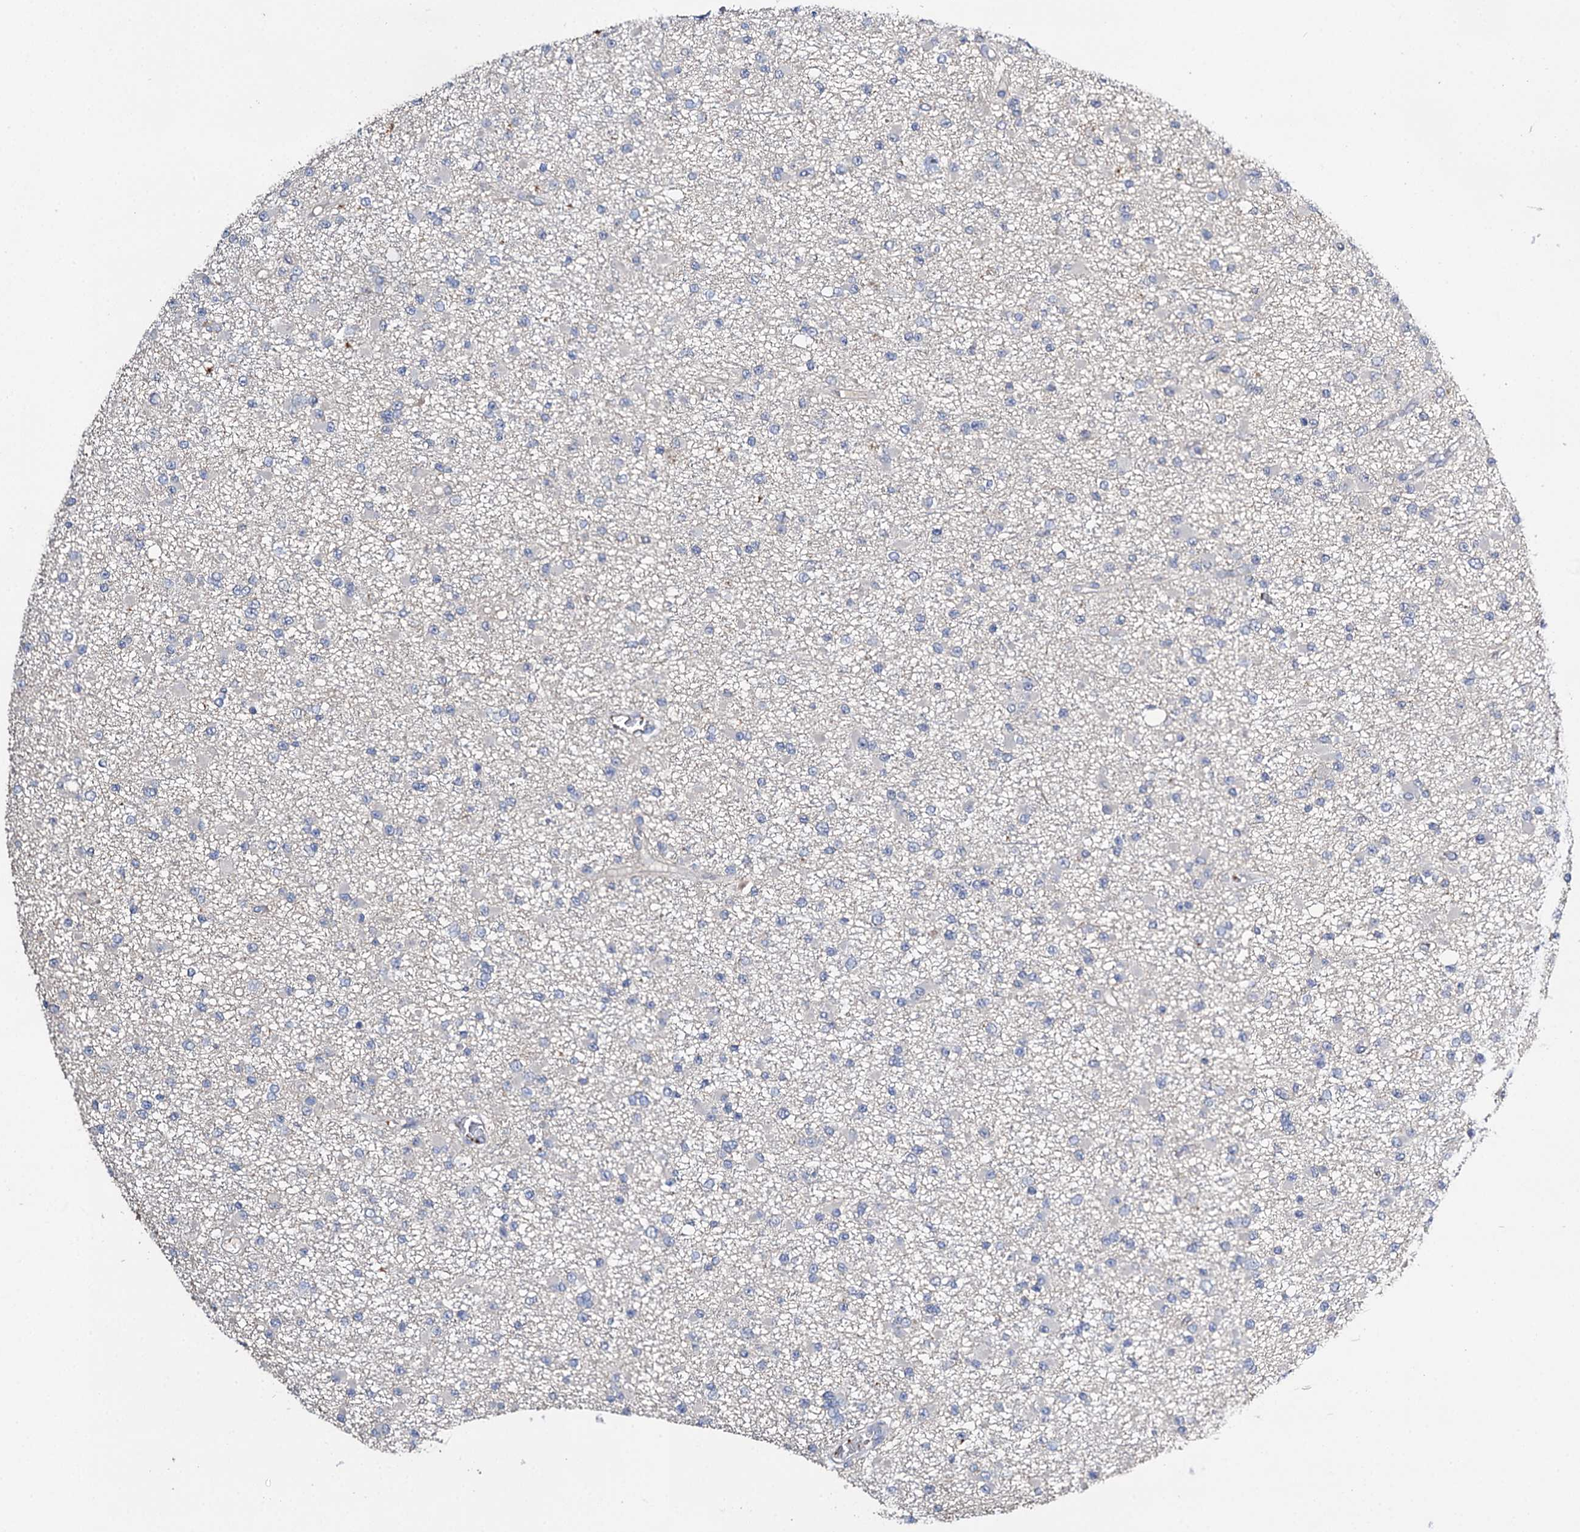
{"staining": {"intensity": "negative", "quantity": "none", "location": "none"}, "tissue": "glioma", "cell_type": "Tumor cells", "image_type": "cancer", "snomed": [{"axis": "morphology", "description": "Glioma, malignant, Low grade"}, {"axis": "topography", "description": "Brain"}], "caption": "Protein analysis of glioma displays no significant positivity in tumor cells.", "gene": "DNAH6", "patient": {"sex": "female", "age": 22}}